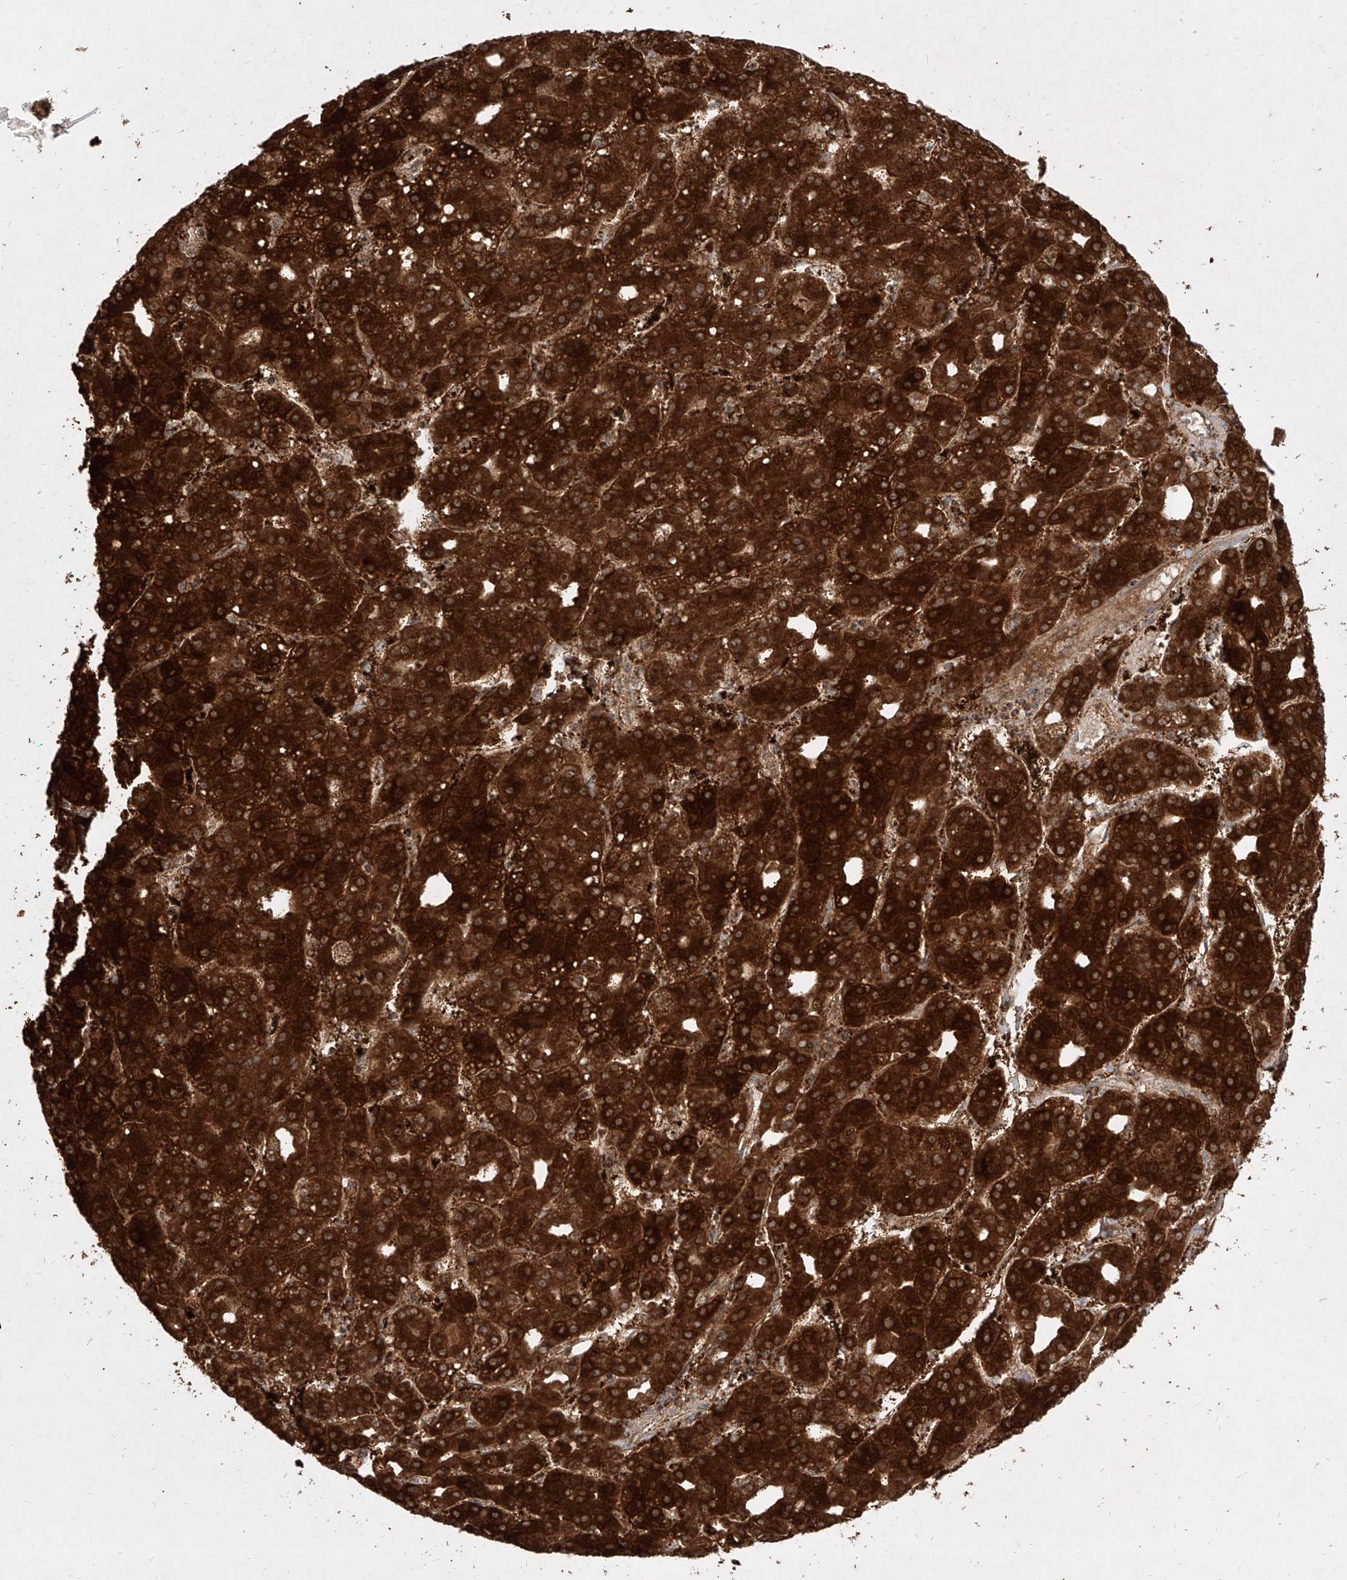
{"staining": {"intensity": "strong", "quantity": ">75%", "location": "cytoplasmic/membranous"}, "tissue": "liver cancer", "cell_type": "Tumor cells", "image_type": "cancer", "snomed": [{"axis": "morphology", "description": "Carcinoma, Hepatocellular, NOS"}, {"axis": "topography", "description": "Liver"}], "caption": "Liver cancer tissue shows strong cytoplasmic/membranous staining in about >75% of tumor cells, visualized by immunohistochemistry.", "gene": "AIM2", "patient": {"sex": "male", "age": 65}}